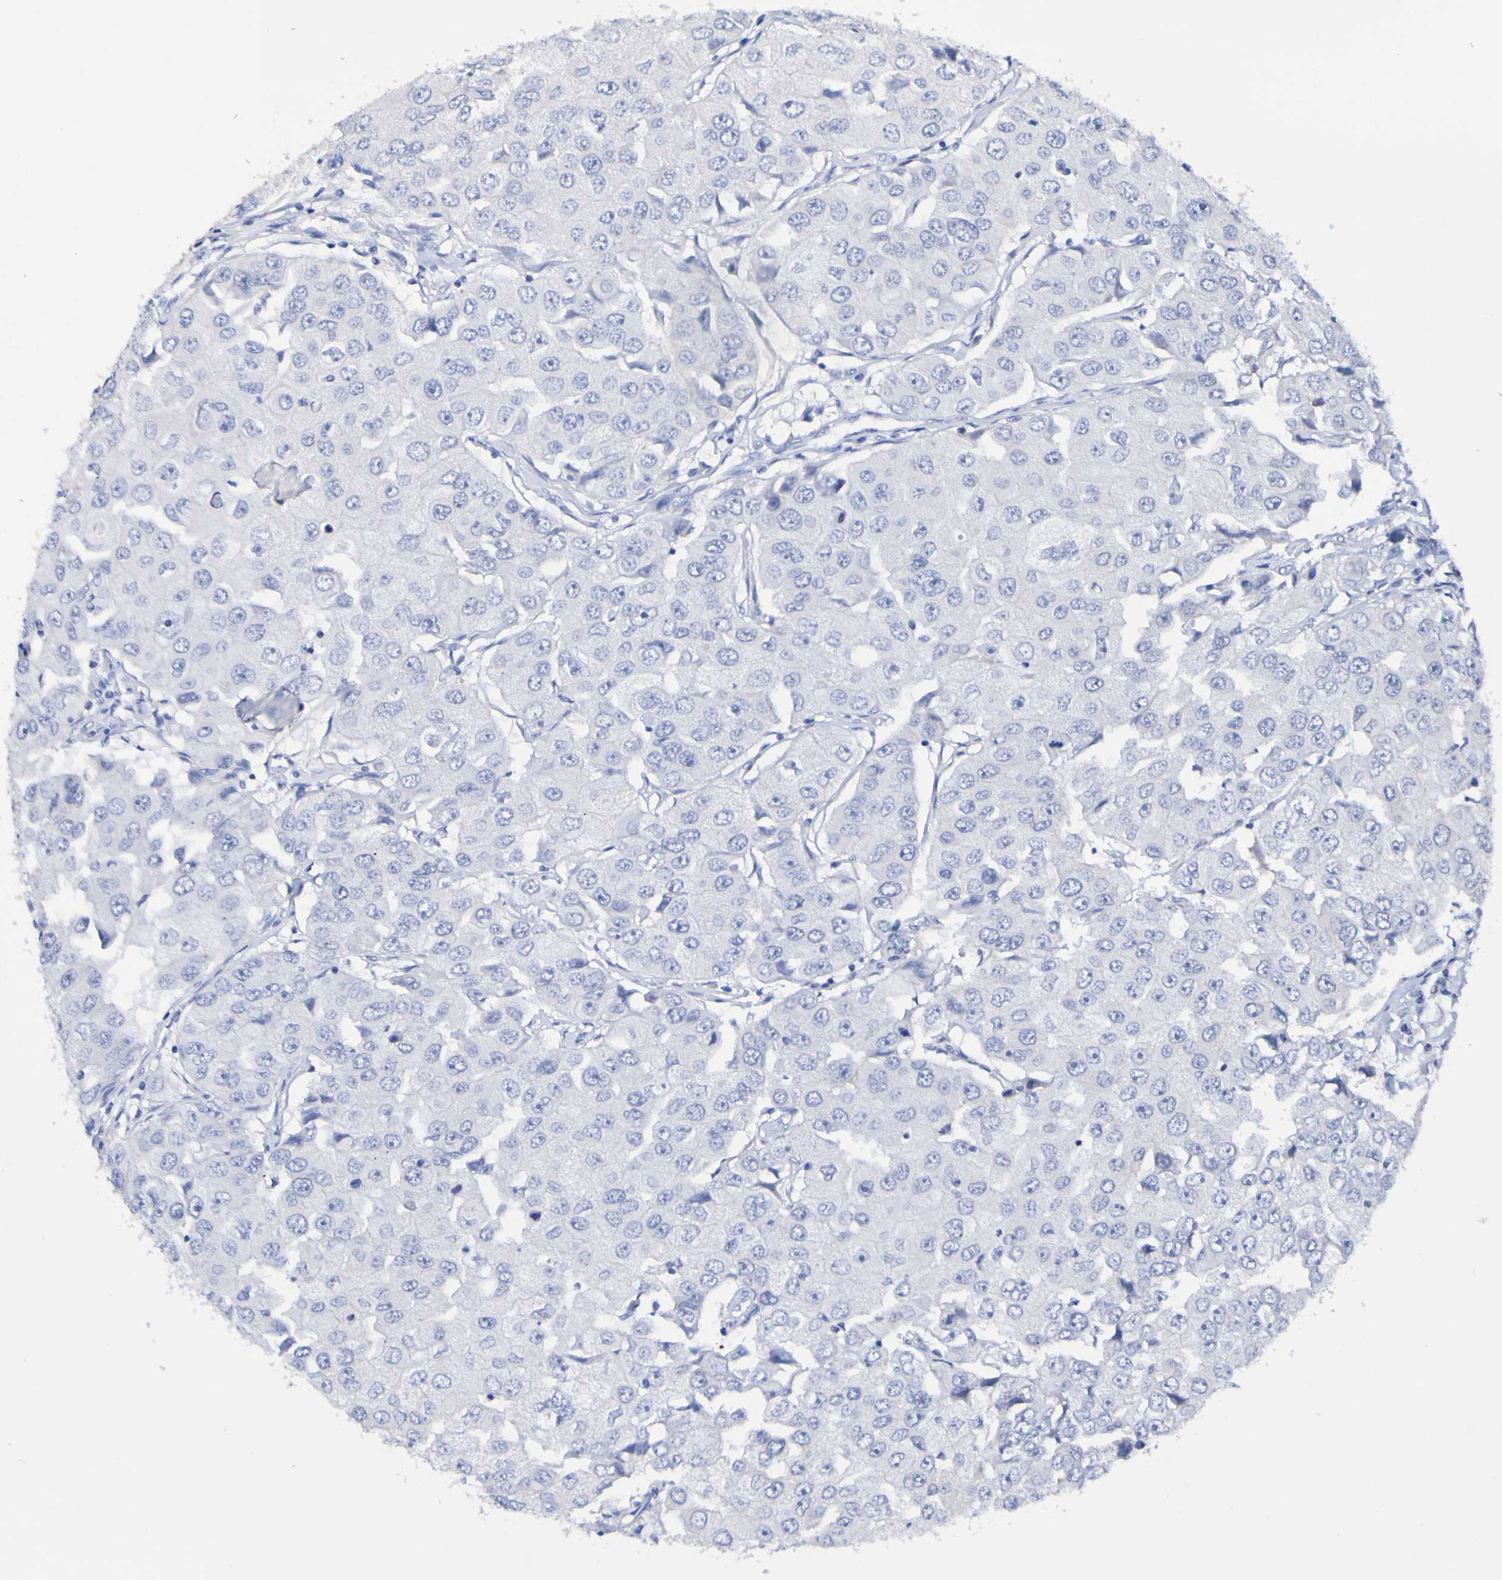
{"staining": {"intensity": "negative", "quantity": "none", "location": "none"}, "tissue": "breast cancer", "cell_type": "Tumor cells", "image_type": "cancer", "snomed": [{"axis": "morphology", "description": "Duct carcinoma"}, {"axis": "topography", "description": "Breast"}], "caption": "A high-resolution photomicrograph shows immunohistochemistry staining of intraductal carcinoma (breast), which demonstrates no significant expression in tumor cells.", "gene": "ACVR1C", "patient": {"sex": "female", "age": 27}}